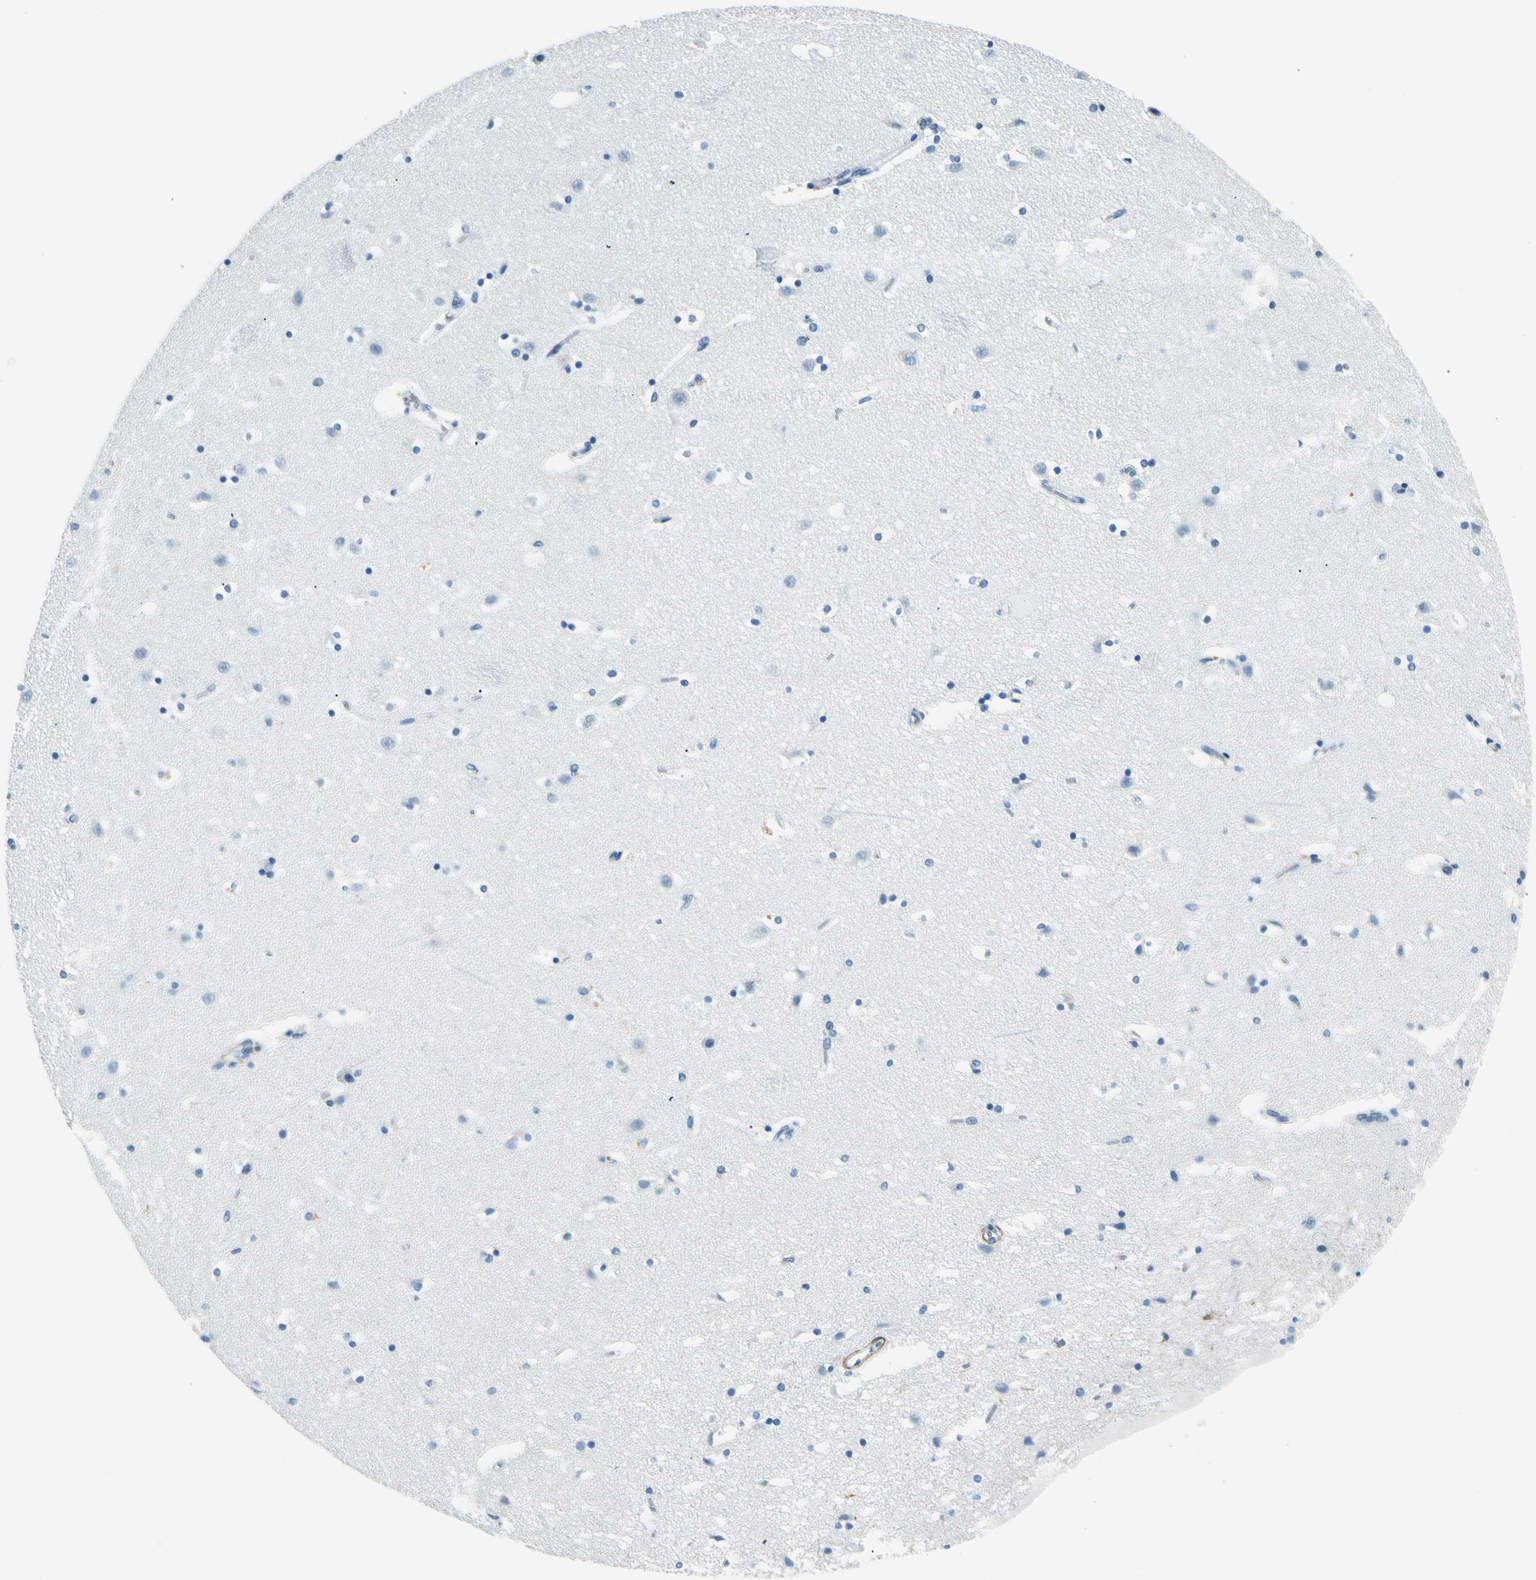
{"staining": {"intensity": "weak", "quantity": "<25%", "location": "cytoplasmic/membranous"}, "tissue": "caudate", "cell_type": "Glial cells", "image_type": "normal", "snomed": [{"axis": "morphology", "description": "Normal tissue, NOS"}, {"axis": "topography", "description": "Lateral ventricle wall"}], "caption": "Immunohistochemistry (IHC) of benign human caudate demonstrates no staining in glial cells. The staining was performed using DAB to visualize the protein expression in brown, while the nuclei were stained in blue with hematoxylin (Magnification: 20x).", "gene": "CDH15", "patient": {"sex": "male", "age": 45}}